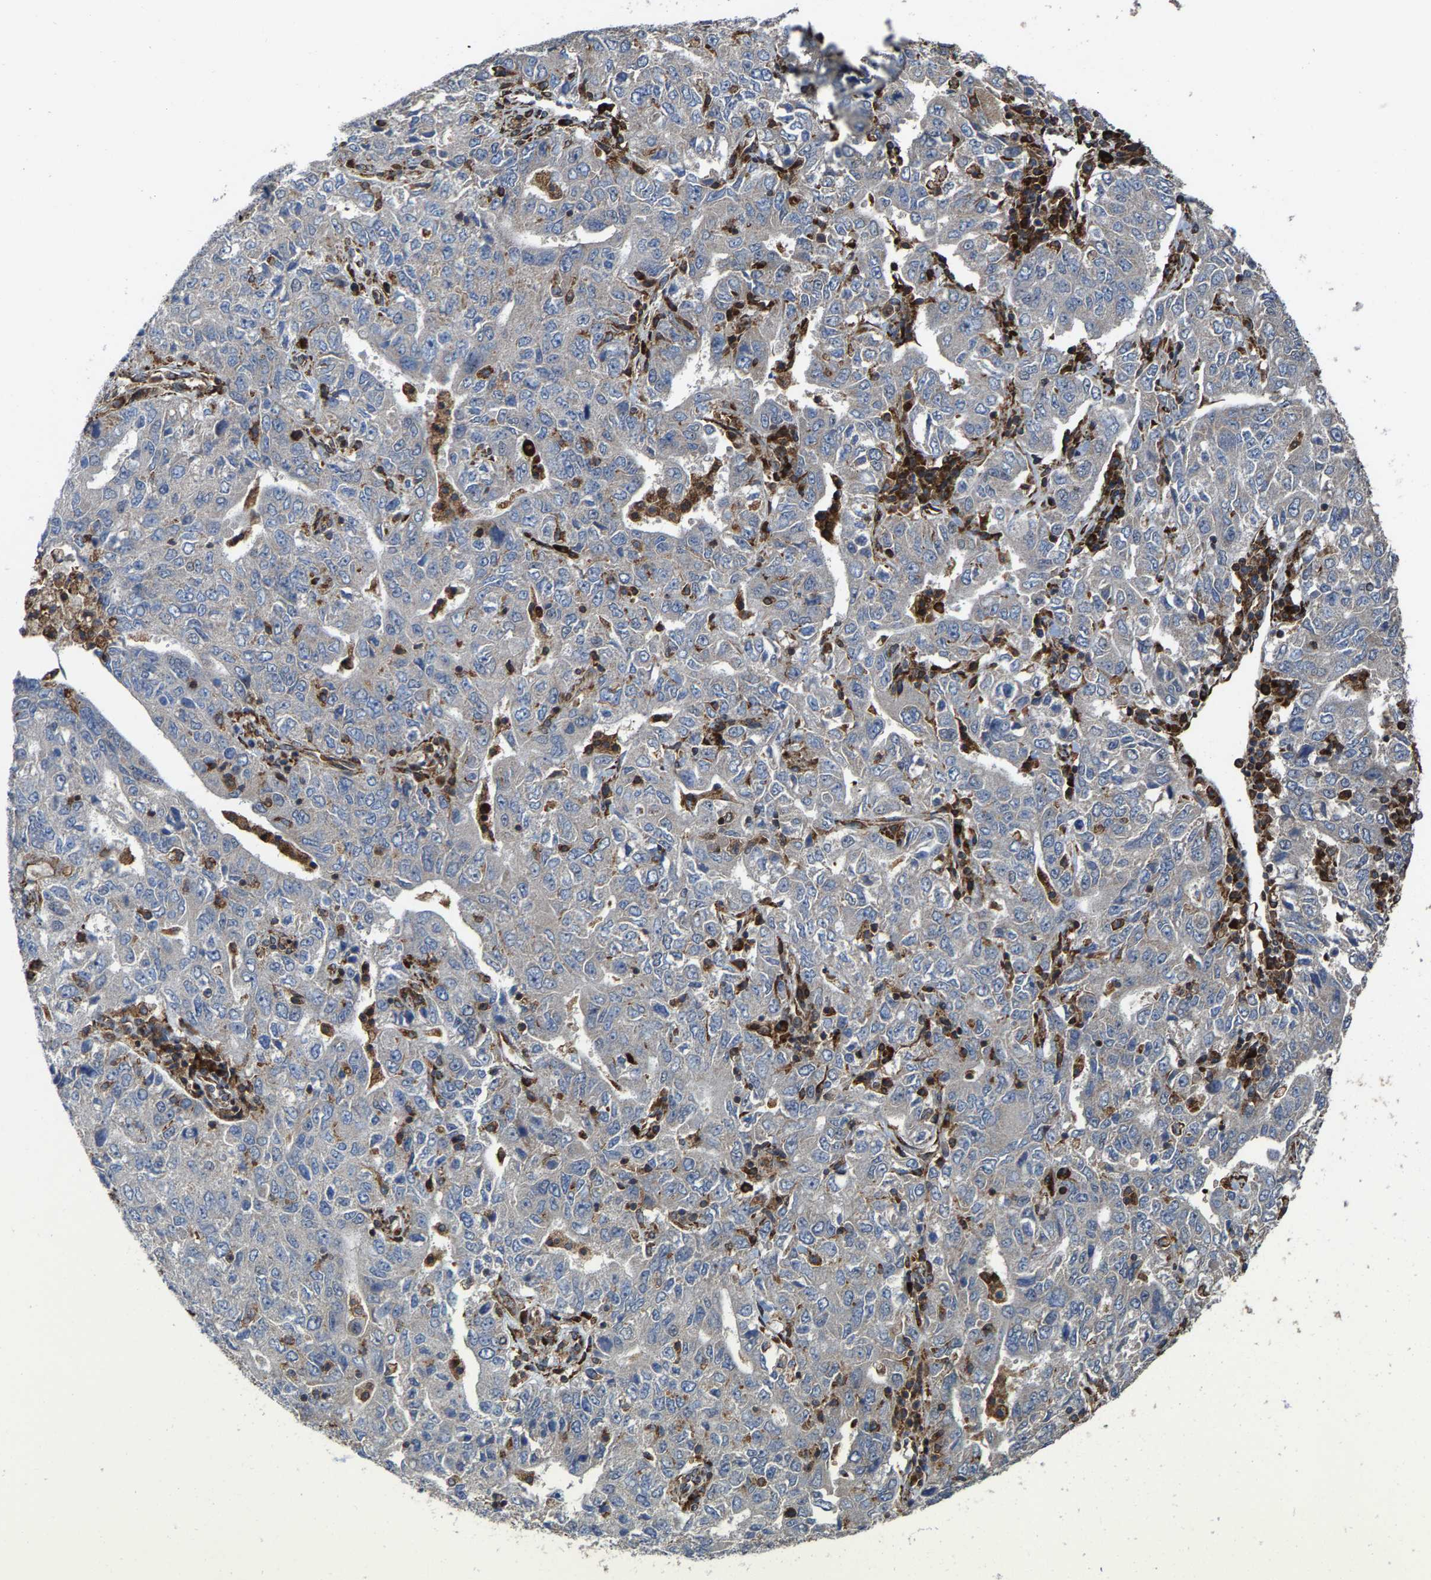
{"staining": {"intensity": "negative", "quantity": "none", "location": "none"}, "tissue": "ovarian cancer", "cell_type": "Tumor cells", "image_type": "cancer", "snomed": [{"axis": "morphology", "description": "Carcinoma, endometroid"}, {"axis": "topography", "description": "Ovary"}], "caption": "This image is of endometroid carcinoma (ovarian) stained with immunohistochemistry (IHC) to label a protein in brown with the nuclei are counter-stained blue. There is no expression in tumor cells. (Stains: DAB (3,3'-diaminobenzidine) immunohistochemistry (IHC) with hematoxylin counter stain, Microscopy: brightfield microscopy at high magnification).", "gene": "FGD3", "patient": {"sex": "female", "age": 62}}